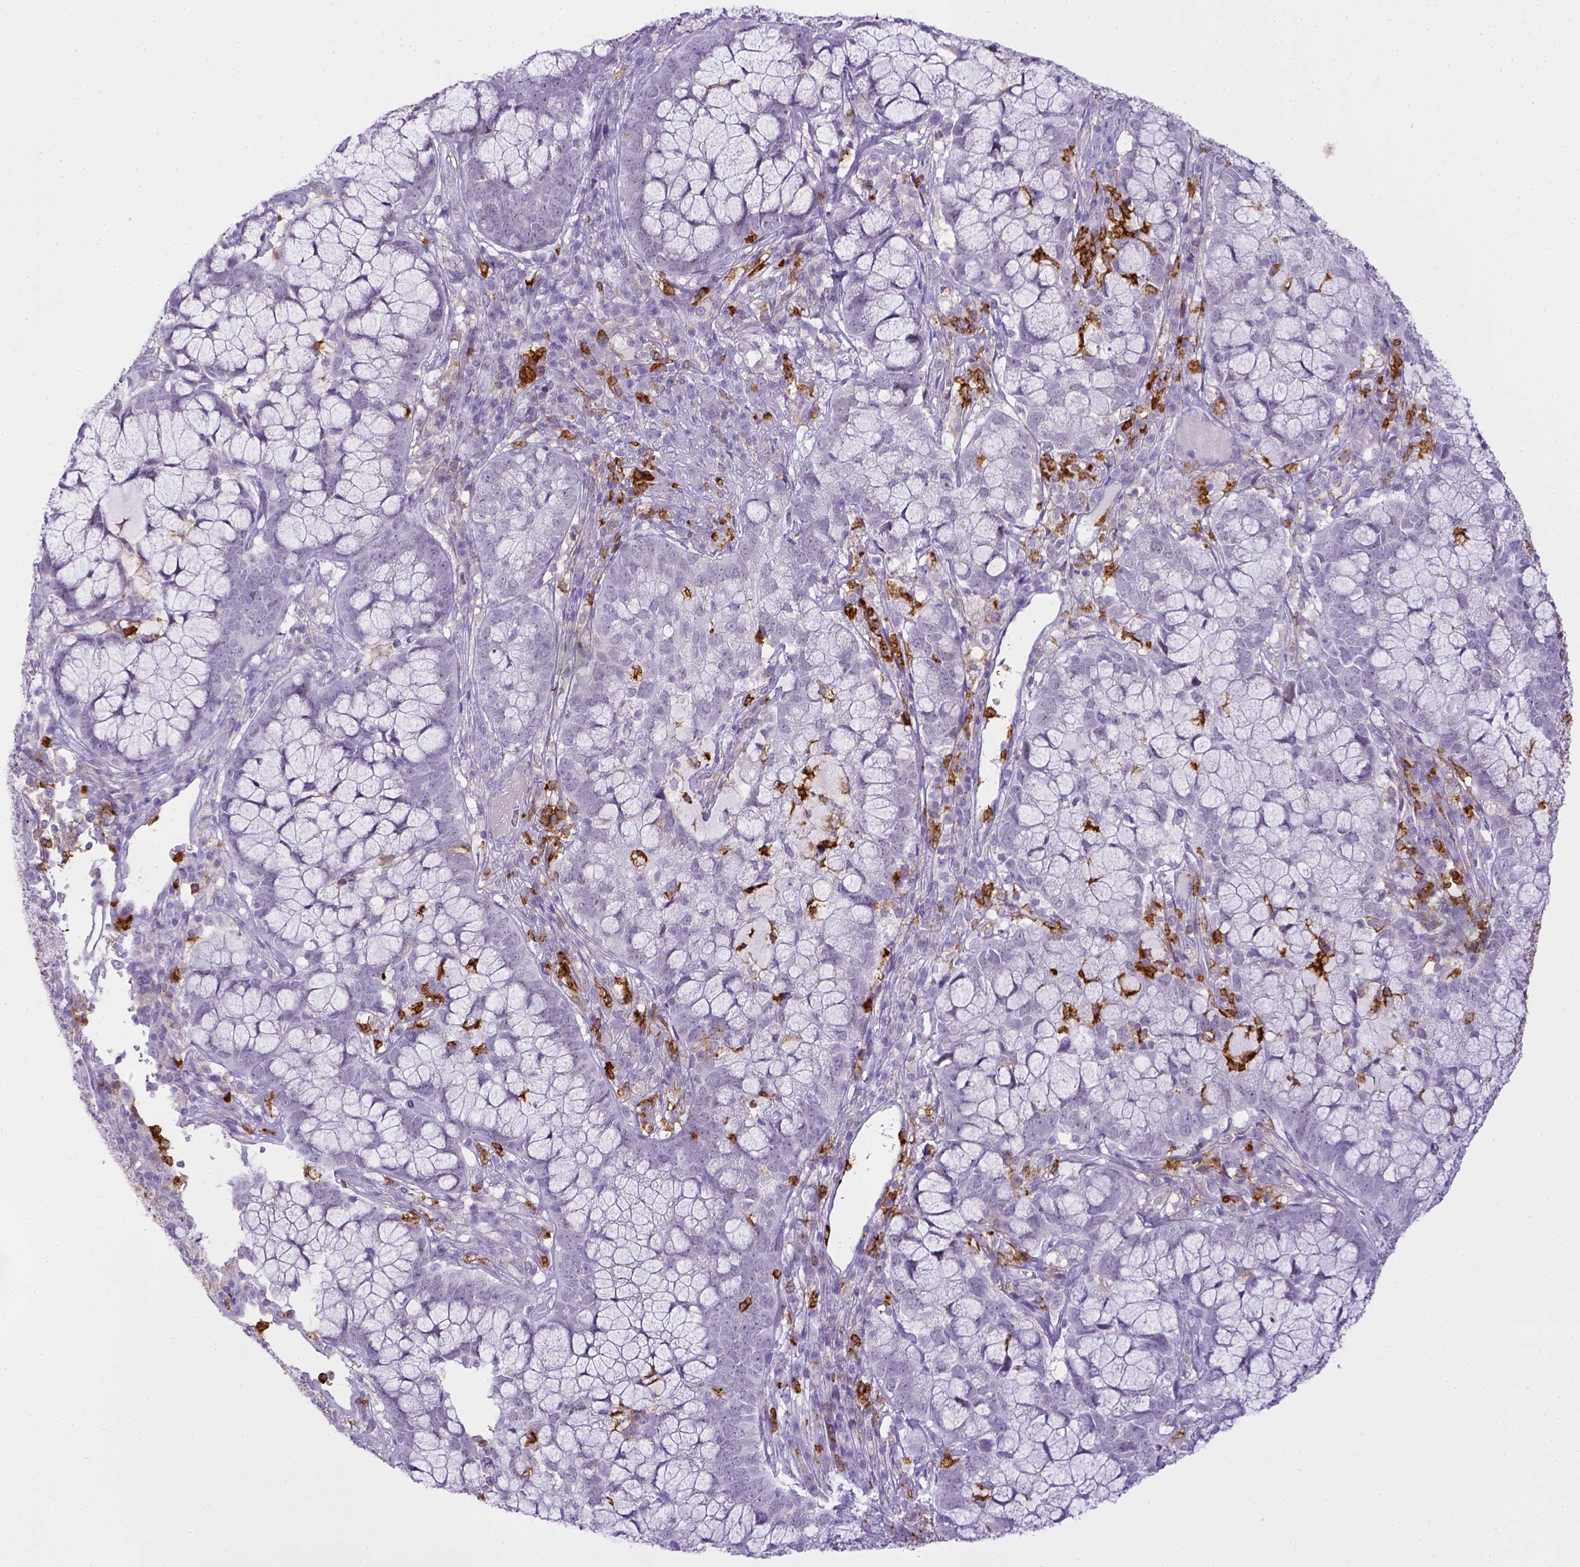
{"staining": {"intensity": "negative", "quantity": "none", "location": "none"}, "tissue": "cervical cancer", "cell_type": "Tumor cells", "image_type": "cancer", "snomed": [{"axis": "morphology", "description": "Adenocarcinoma, NOS"}, {"axis": "topography", "description": "Cervix"}], "caption": "Tumor cells show no significant expression in adenocarcinoma (cervical).", "gene": "ITGAM", "patient": {"sex": "female", "age": 40}}